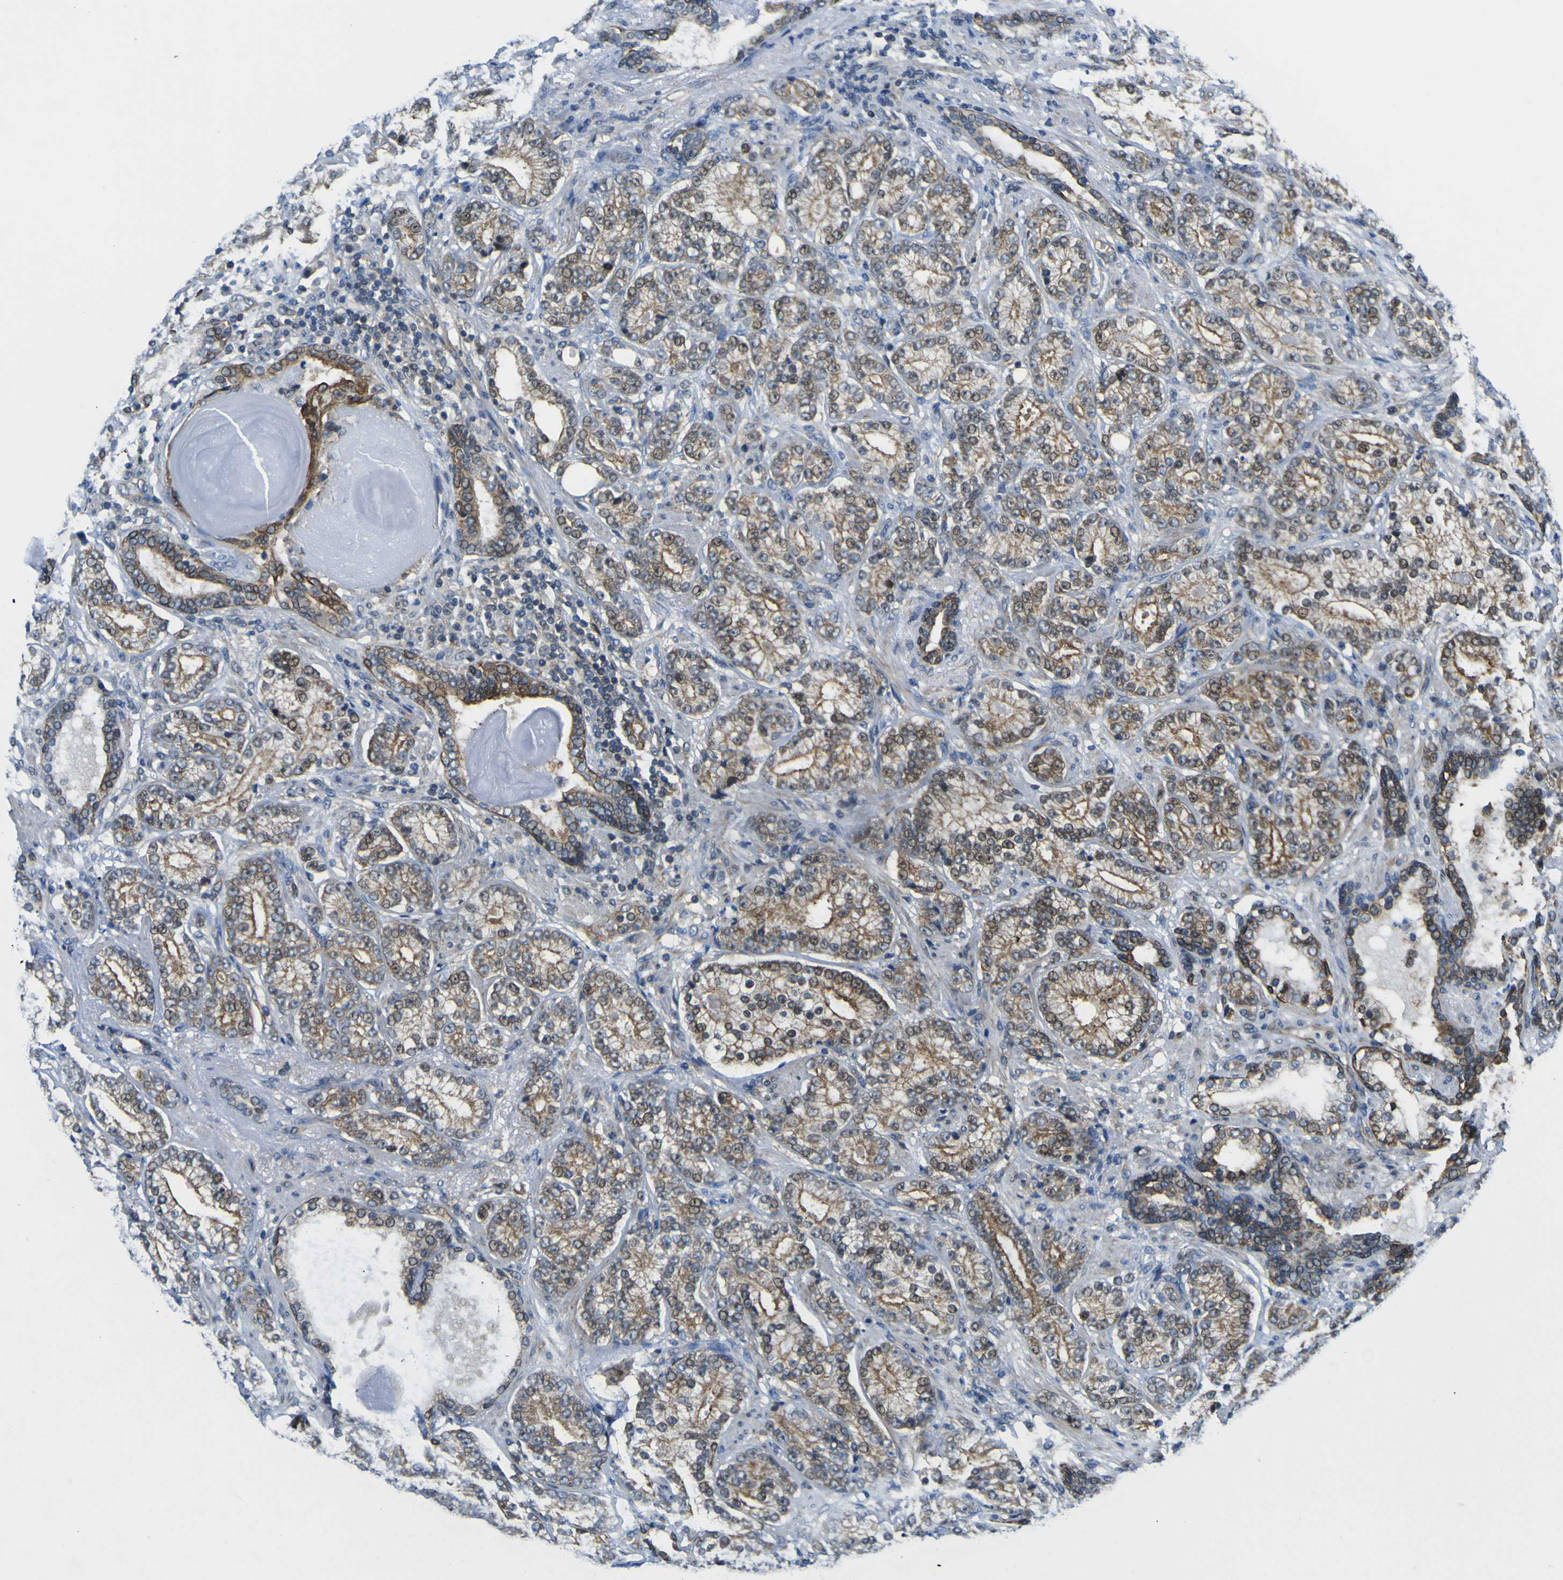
{"staining": {"intensity": "strong", "quantity": ">75%", "location": "cytoplasmic/membranous"}, "tissue": "prostate cancer", "cell_type": "Tumor cells", "image_type": "cancer", "snomed": [{"axis": "morphology", "description": "Adenocarcinoma, High grade"}, {"axis": "topography", "description": "Prostate"}], "caption": "Brown immunohistochemical staining in prostate adenocarcinoma (high-grade) exhibits strong cytoplasmic/membranous positivity in about >75% of tumor cells.", "gene": "KDM7A", "patient": {"sex": "male", "age": 61}}